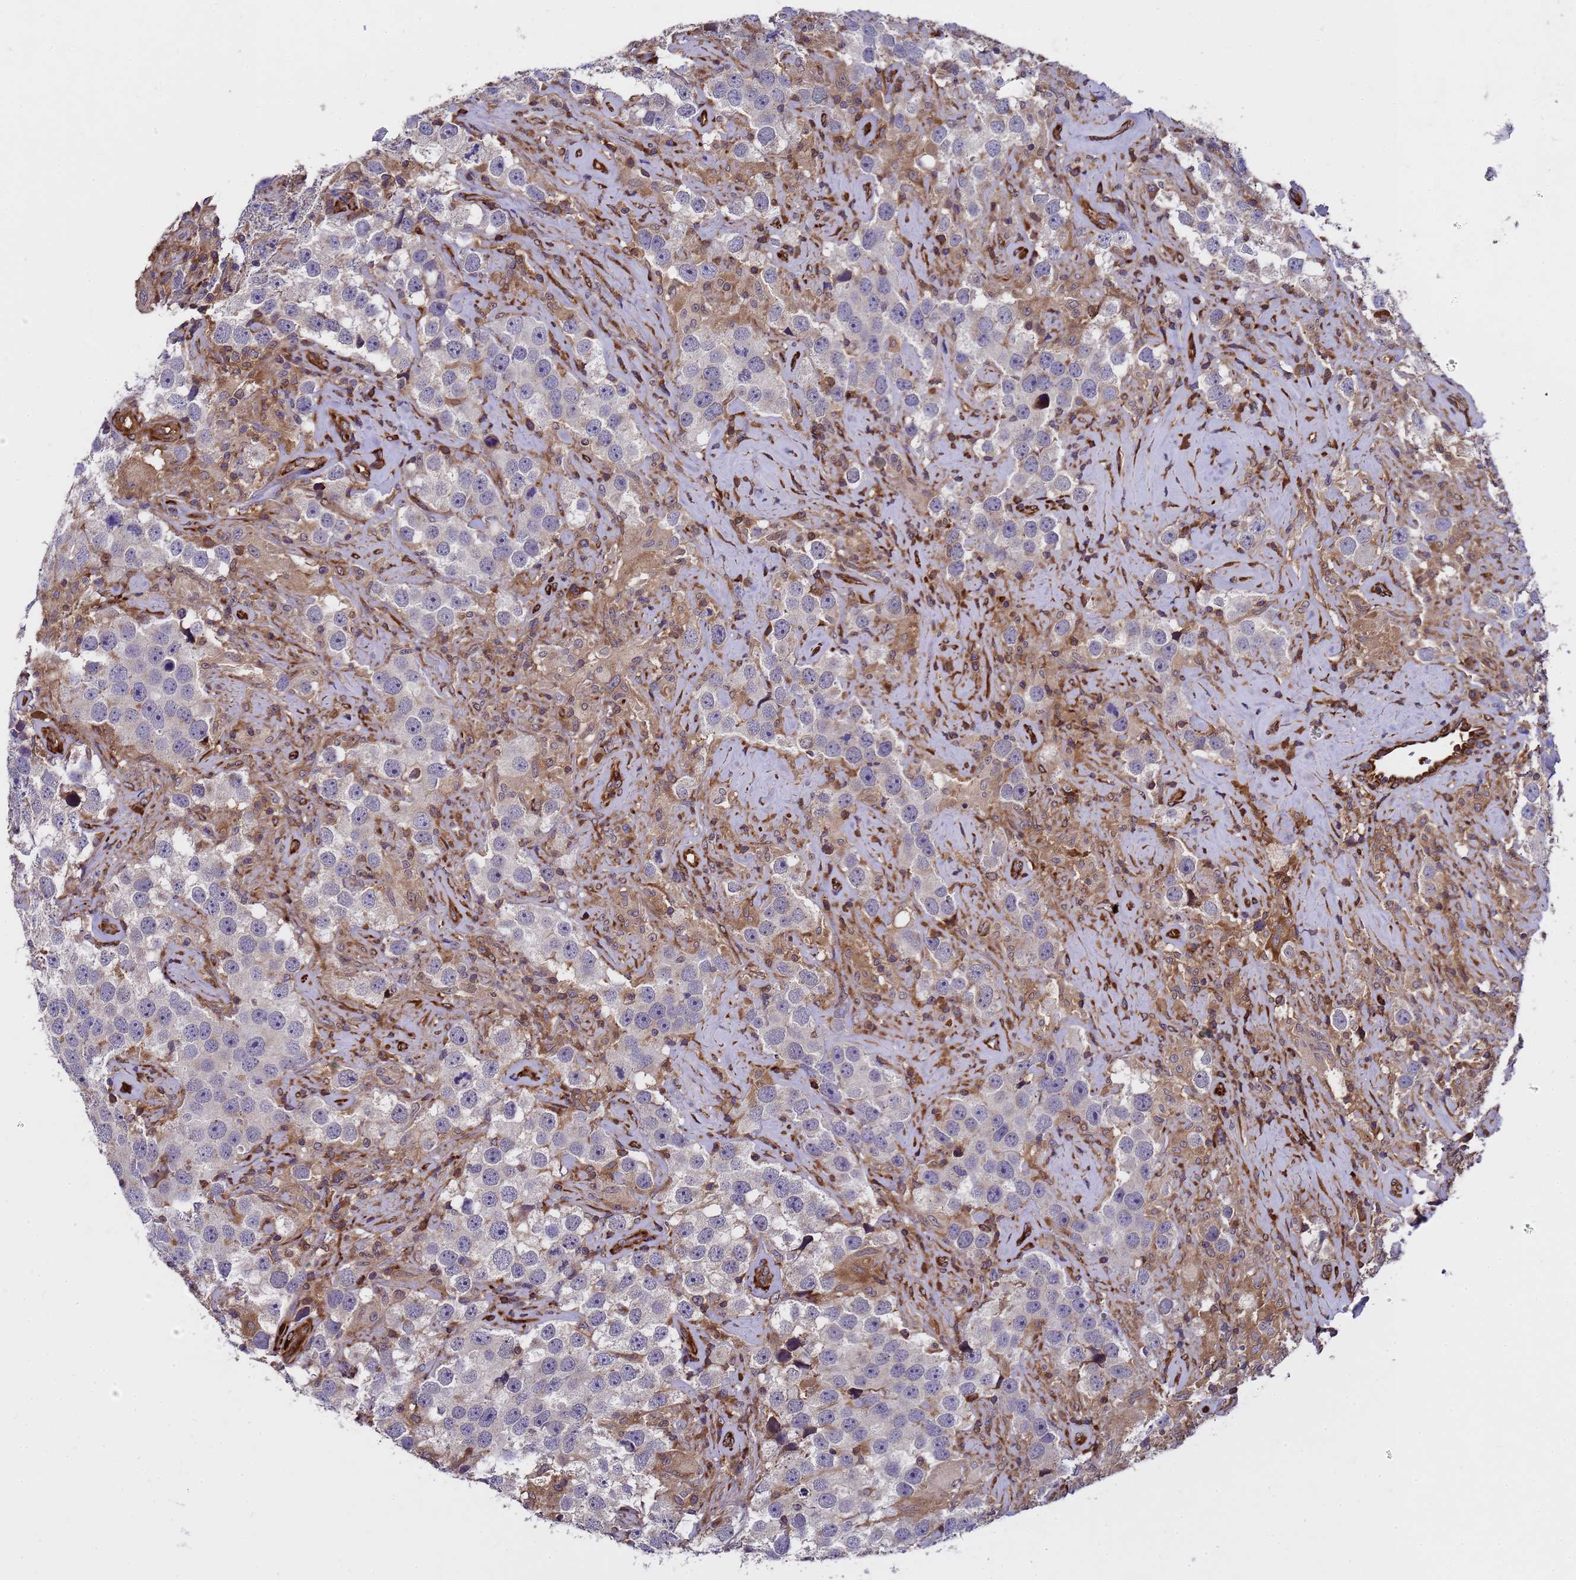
{"staining": {"intensity": "negative", "quantity": "none", "location": "none"}, "tissue": "testis cancer", "cell_type": "Tumor cells", "image_type": "cancer", "snomed": [{"axis": "morphology", "description": "Seminoma, NOS"}, {"axis": "topography", "description": "Testis"}], "caption": "Tumor cells show no significant protein staining in seminoma (testis).", "gene": "MOCS1", "patient": {"sex": "male", "age": 49}}